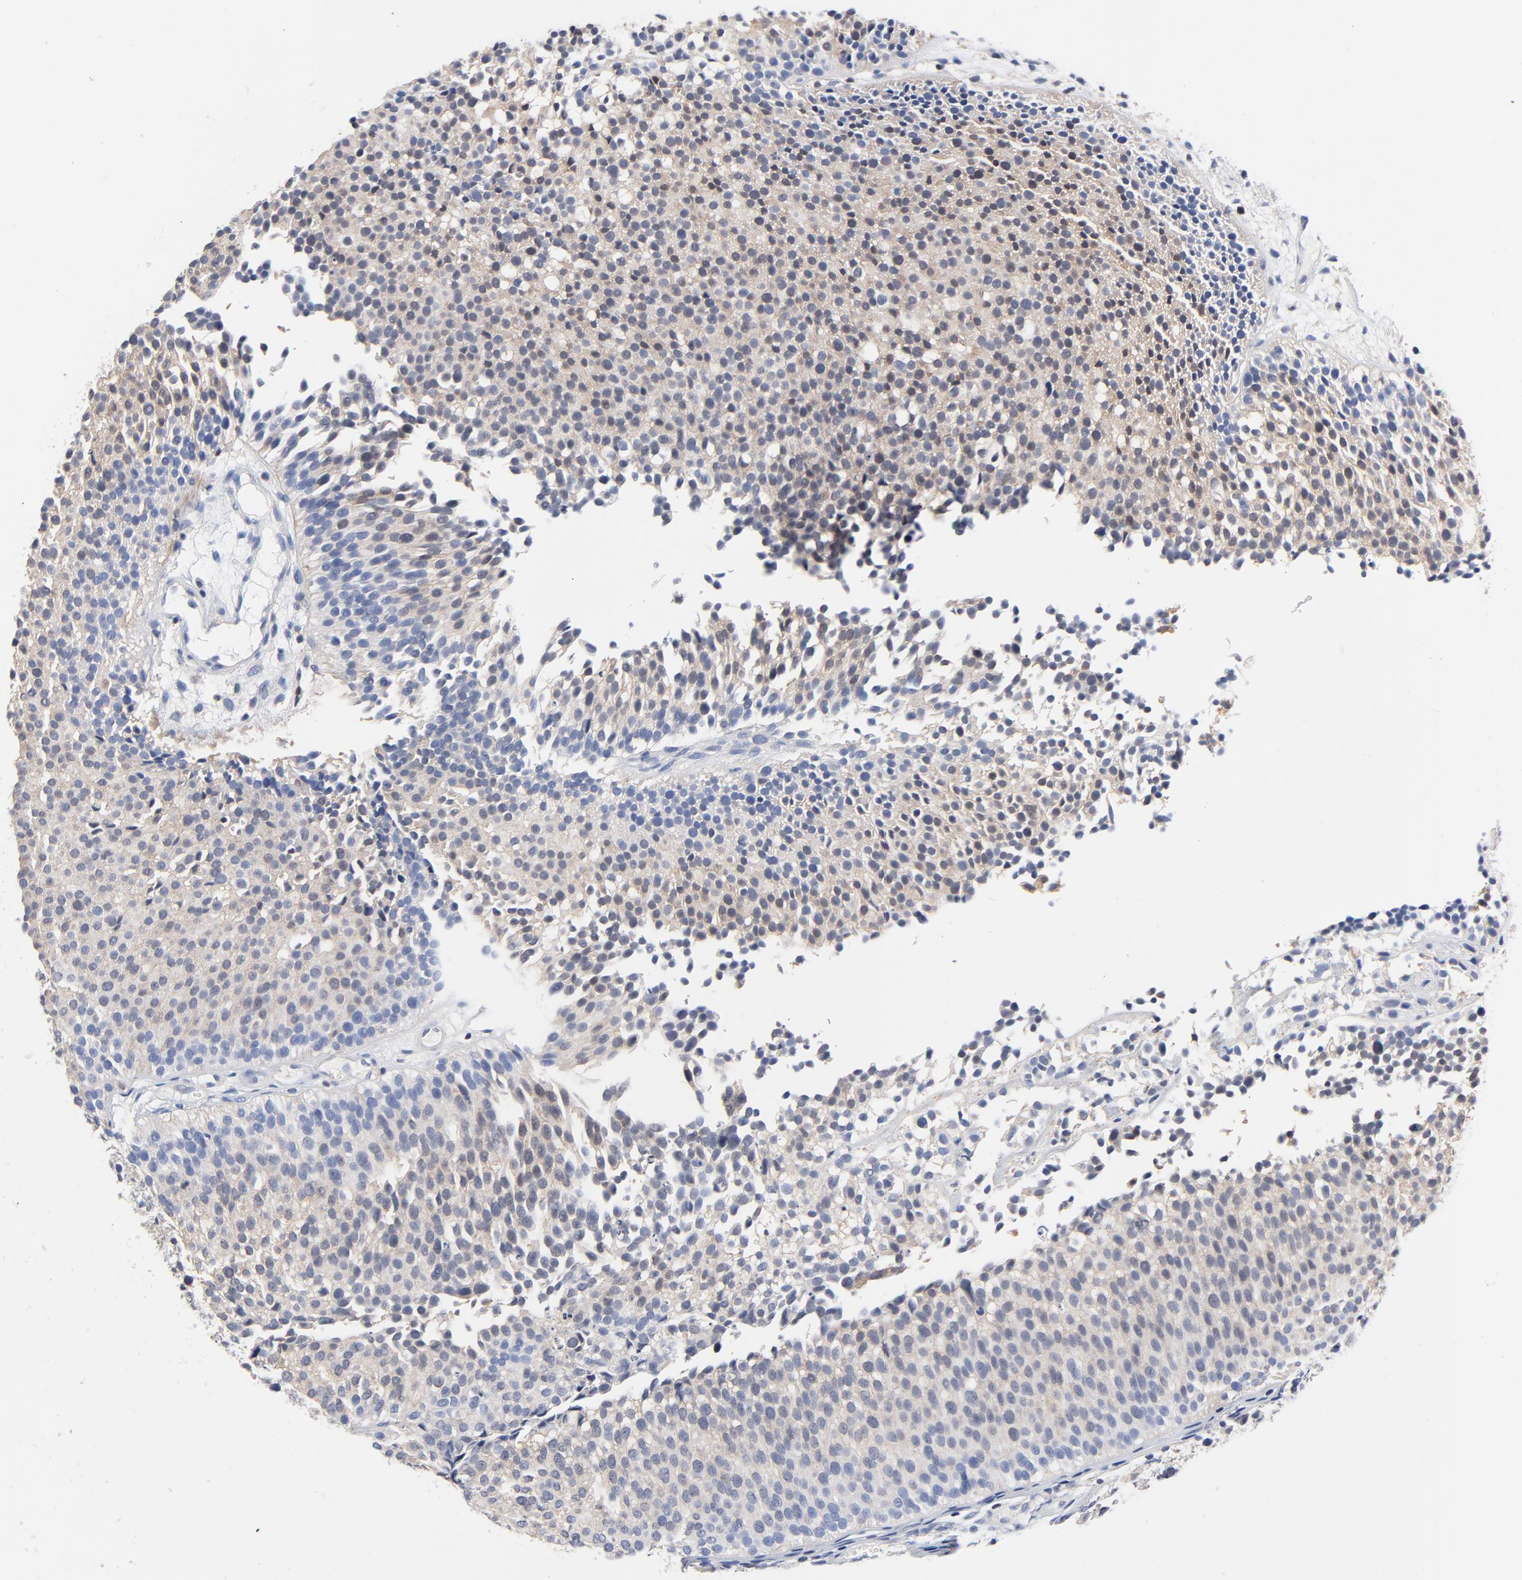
{"staining": {"intensity": "weak", "quantity": ">75%", "location": "cytoplasmic/membranous"}, "tissue": "urothelial cancer", "cell_type": "Tumor cells", "image_type": "cancer", "snomed": [{"axis": "morphology", "description": "Urothelial carcinoma, Low grade"}, {"axis": "topography", "description": "Urinary bladder"}], "caption": "Urothelial cancer stained with DAB immunohistochemistry (IHC) exhibits low levels of weak cytoplasmic/membranous positivity in approximately >75% of tumor cells.", "gene": "CAB39L", "patient": {"sex": "male", "age": 85}}